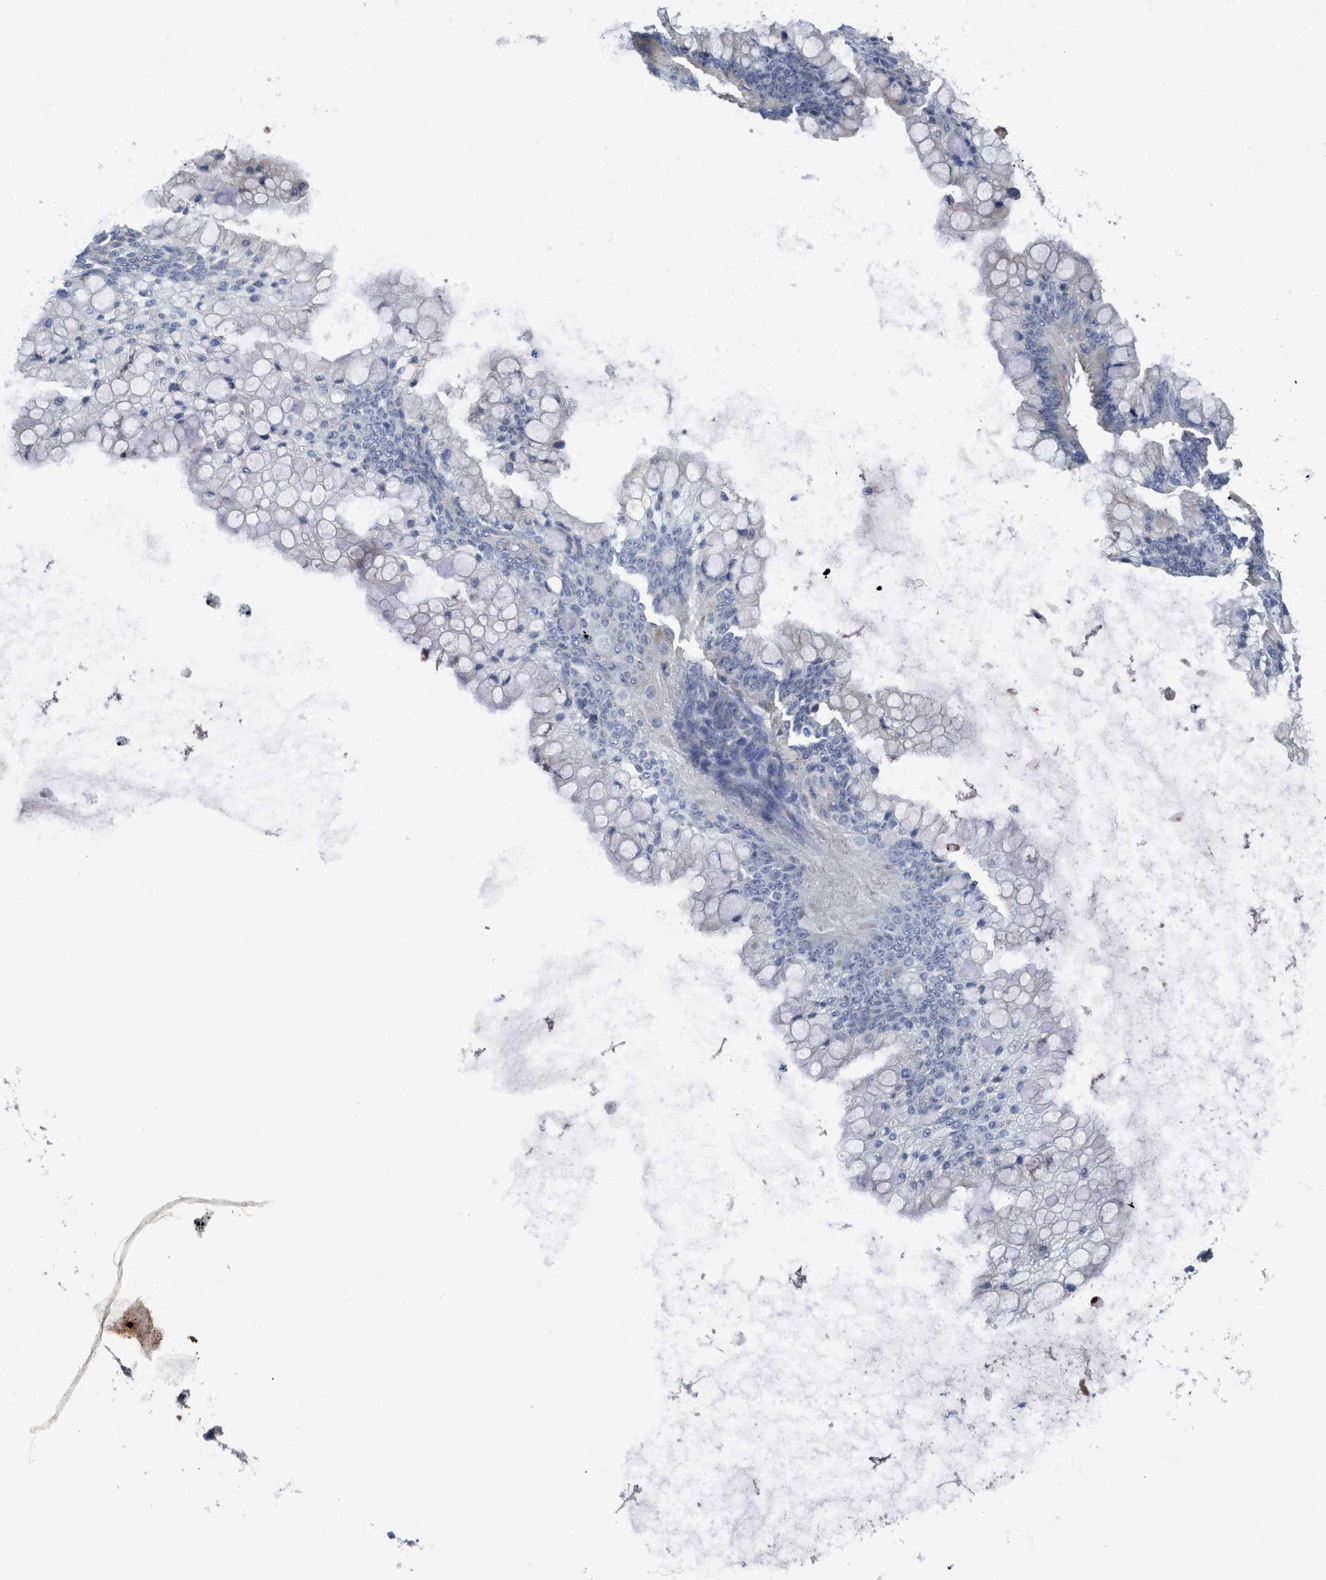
{"staining": {"intensity": "weak", "quantity": "<25%", "location": "cytoplasmic/membranous"}, "tissue": "ovarian cancer", "cell_type": "Tumor cells", "image_type": "cancer", "snomed": [{"axis": "morphology", "description": "Cystadenocarcinoma, mucinous, NOS"}, {"axis": "topography", "description": "Ovary"}], "caption": "IHC of ovarian mucinous cystadenocarcinoma displays no positivity in tumor cells.", "gene": "GATD3", "patient": {"sex": "female", "age": 57}}